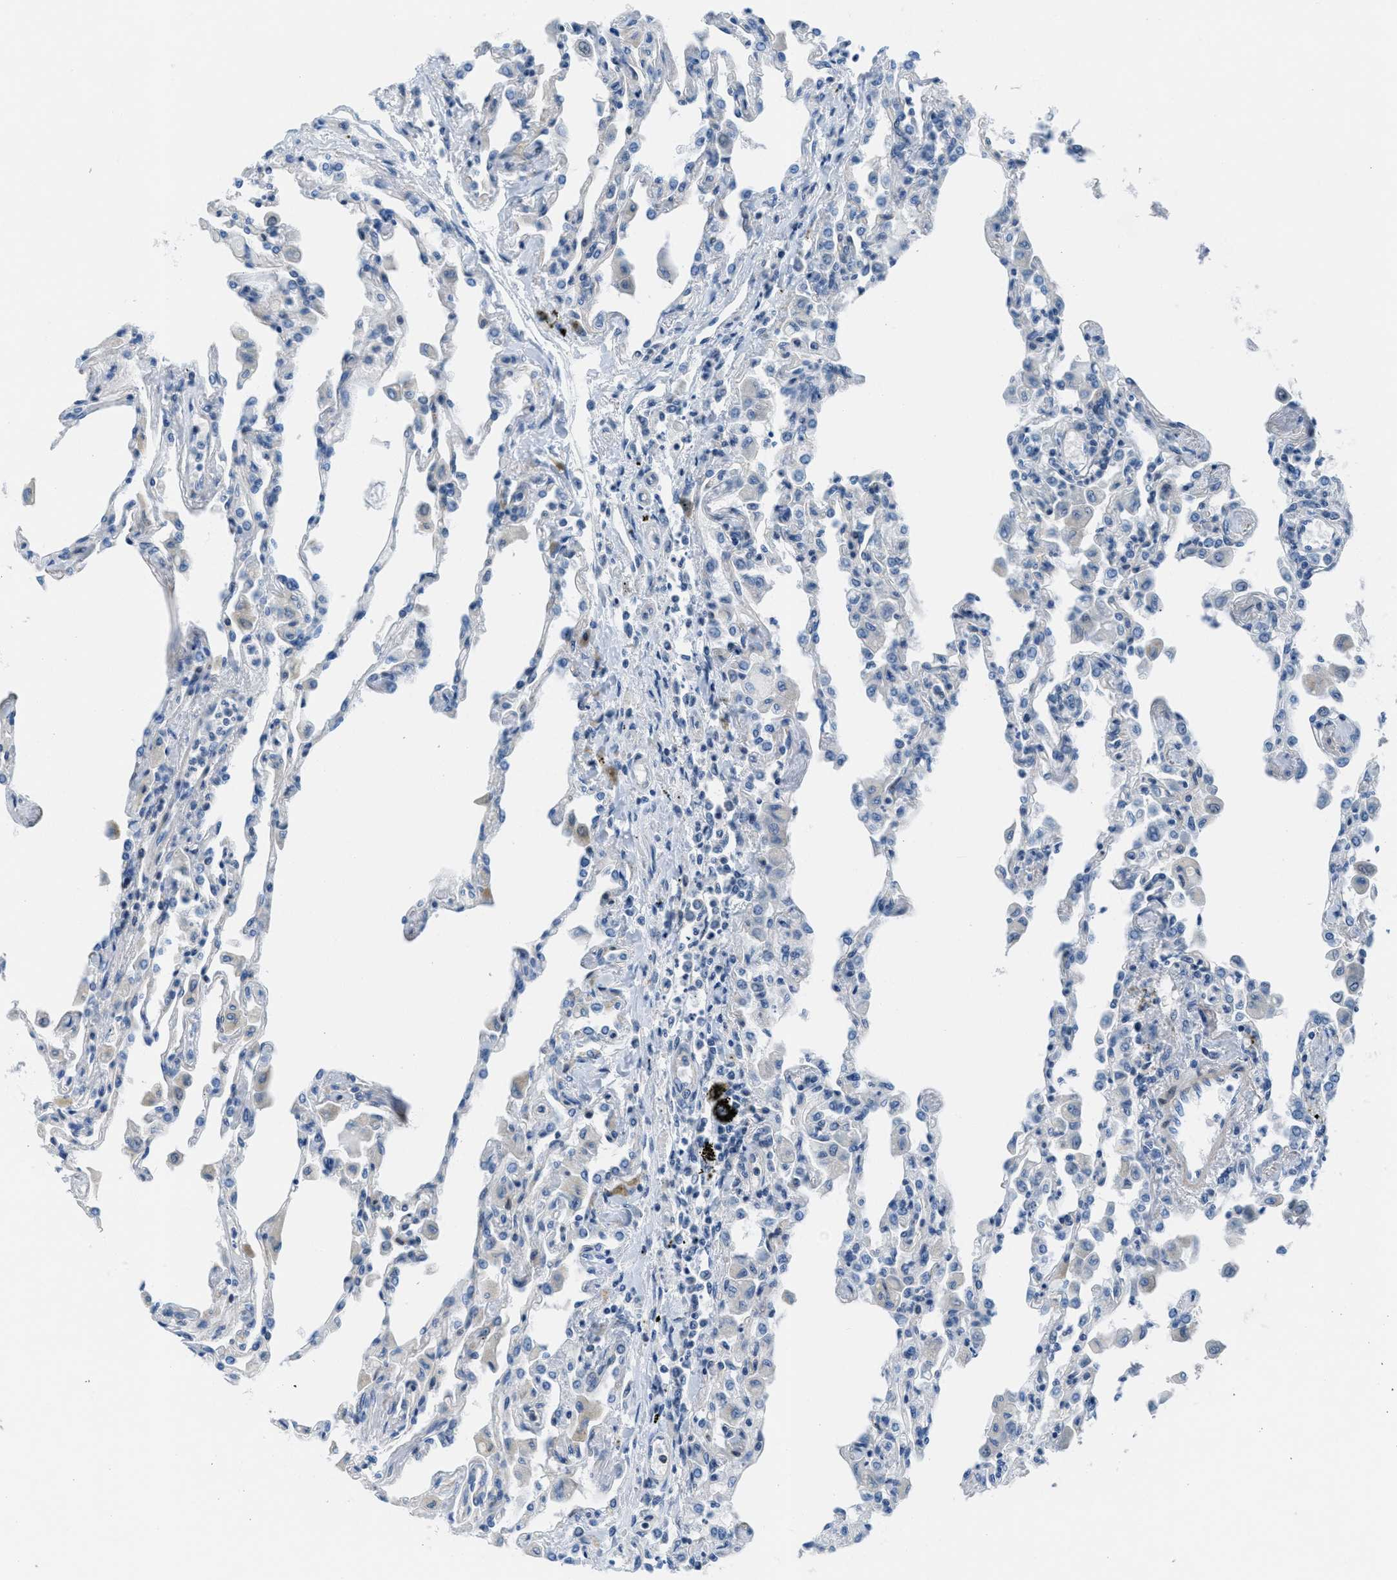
{"staining": {"intensity": "weak", "quantity": "<25%", "location": "cytoplasmic/membranous"}, "tissue": "lung", "cell_type": "Alveolar cells", "image_type": "normal", "snomed": [{"axis": "morphology", "description": "Normal tissue, NOS"}, {"axis": "topography", "description": "Bronchus"}, {"axis": "topography", "description": "Lung"}], "caption": "Lung stained for a protein using immunohistochemistry reveals no staining alveolar cells.", "gene": "MAPRE2", "patient": {"sex": "female", "age": 49}}